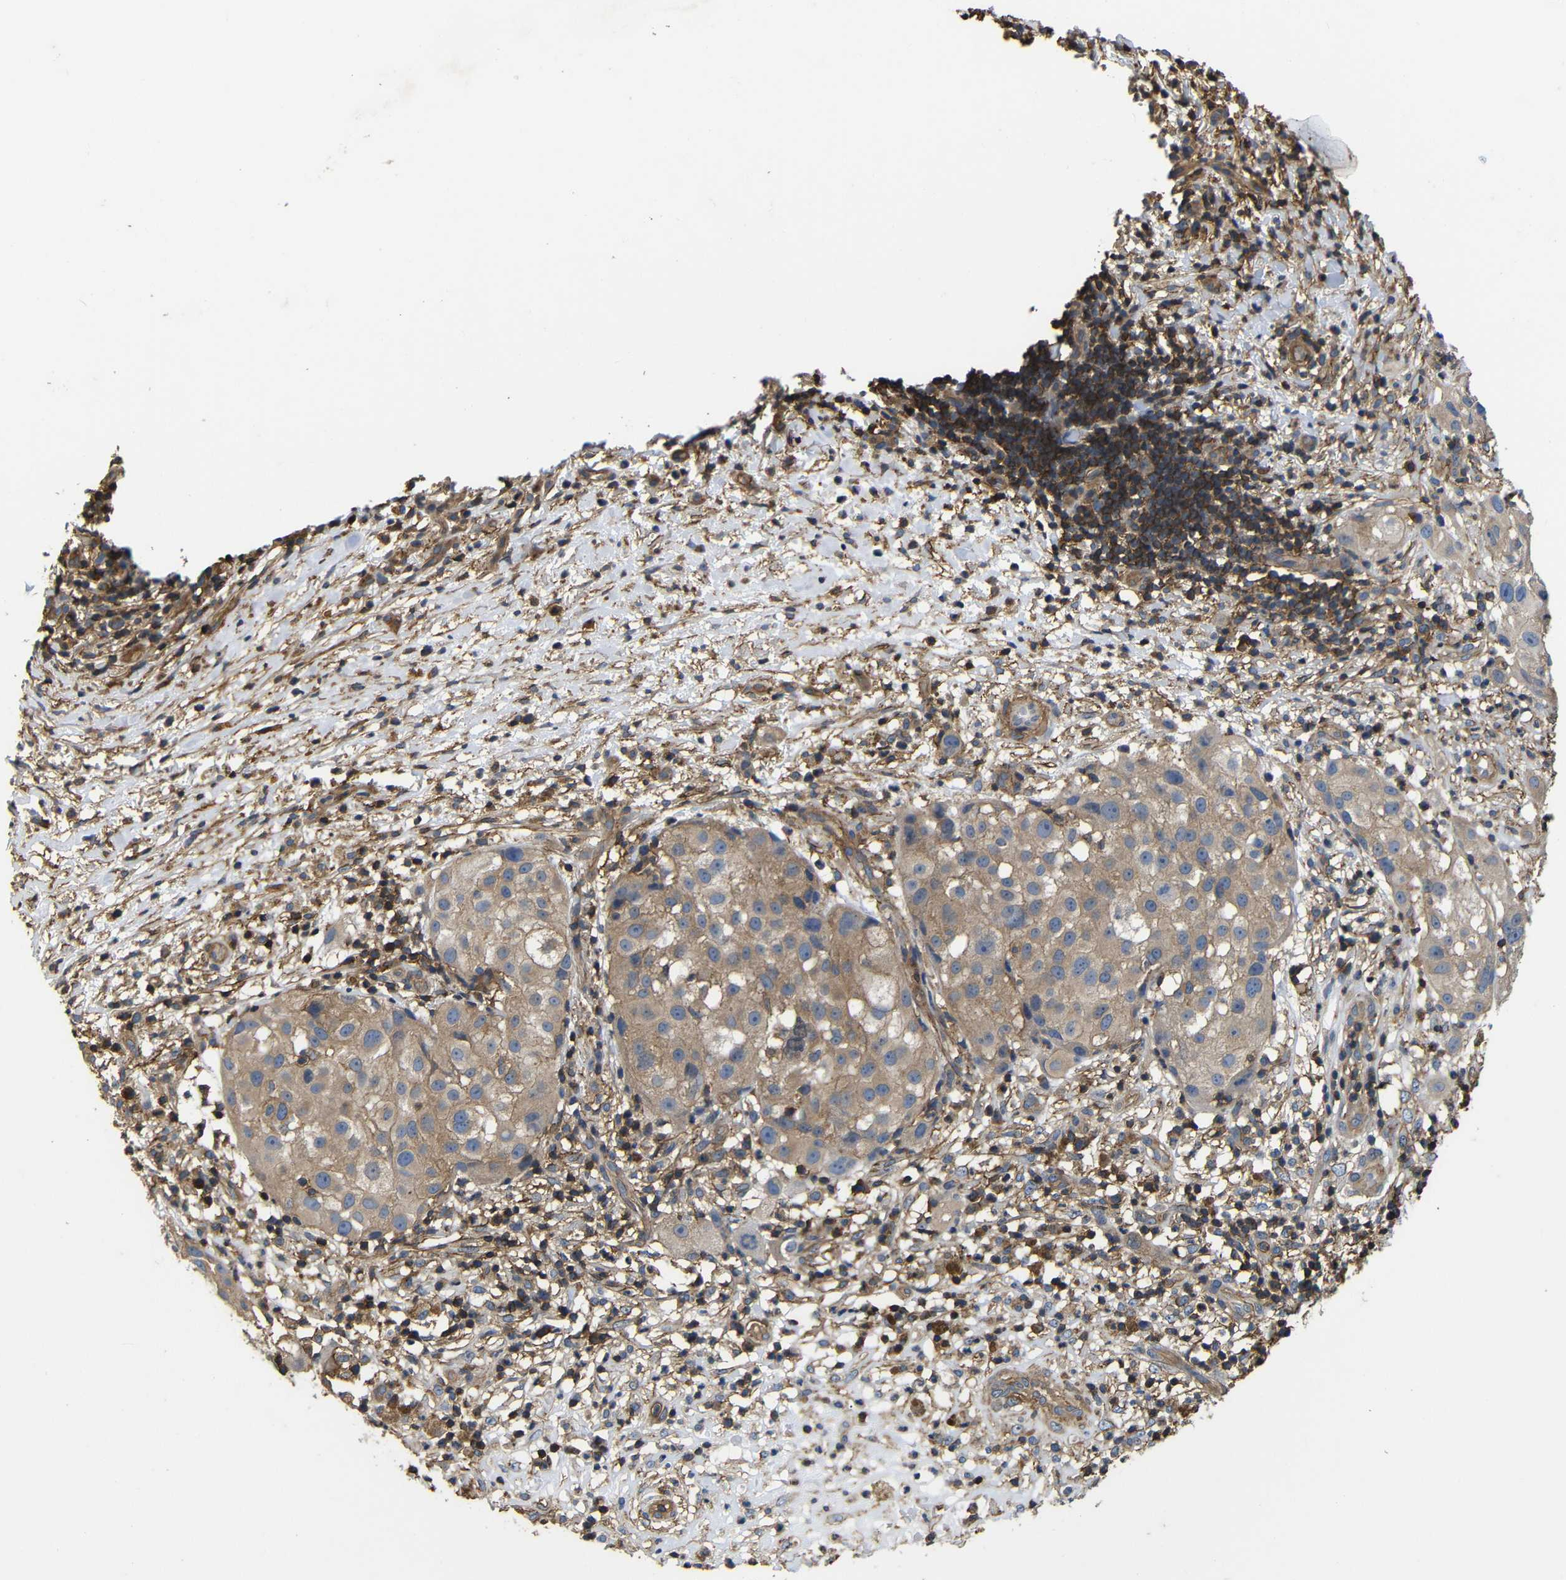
{"staining": {"intensity": "moderate", "quantity": ">75%", "location": "cytoplasmic/membranous"}, "tissue": "melanoma", "cell_type": "Tumor cells", "image_type": "cancer", "snomed": [{"axis": "morphology", "description": "Necrosis, NOS"}, {"axis": "morphology", "description": "Malignant melanoma, NOS"}, {"axis": "topography", "description": "Skin"}], "caption": "This photomicrograph shows malignant melanoma stained with immunohistochemistry to label a protein in brown. The cytoplasmic/membranous of tumor cells show moderate positivity for the protein. Nuclei are counter-stained blue.", "gene": "PI4KA", "patient": {"sex": "female", "age": 87}}